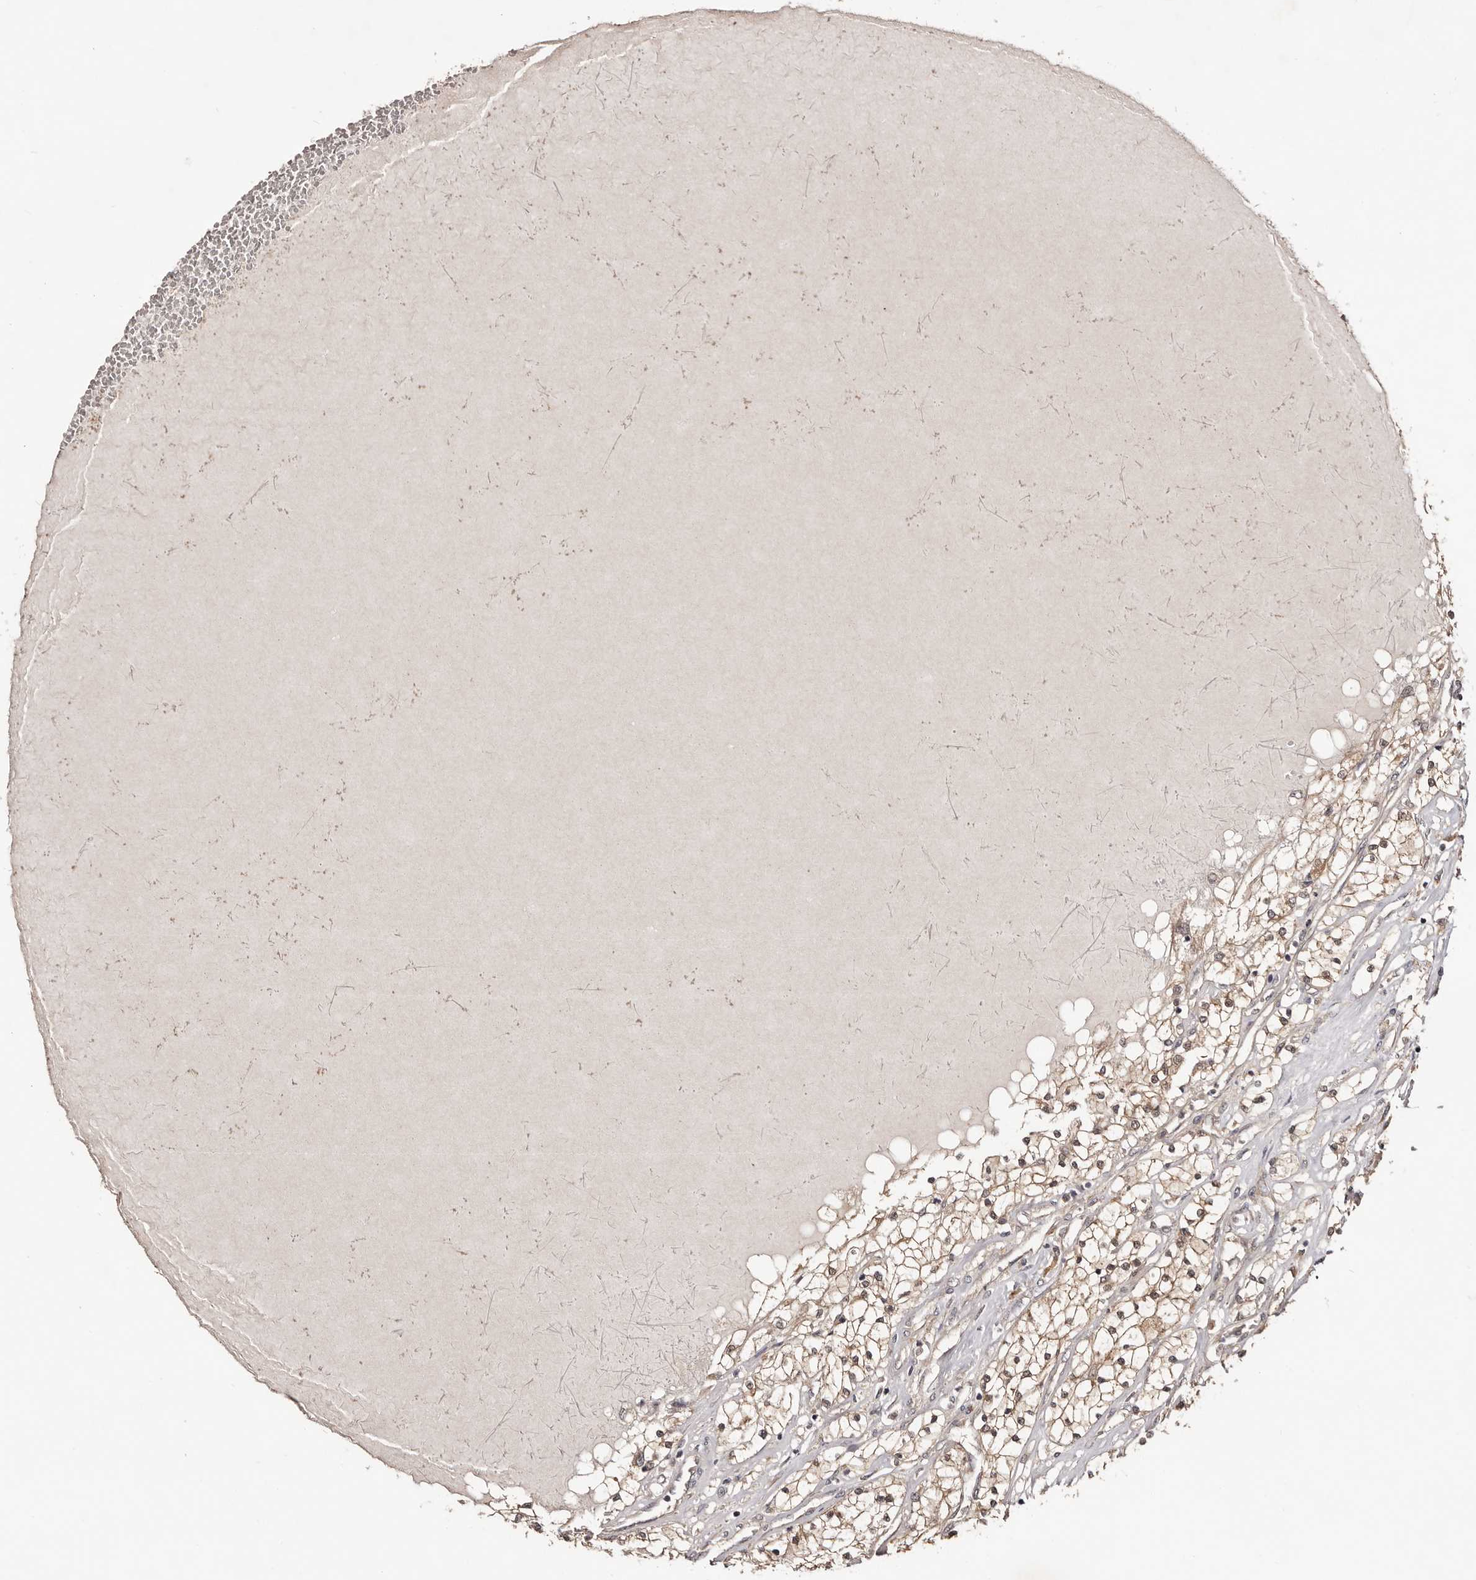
{"staining": {"intensity": "moderate", "quantity": ">75%", "location": "cytoplasmic/membranous"}, "tissue": "renal cancer", "cell_type": "Tumor cells", "image_type": "cancer", "snomed": [{"axis": "morphology", "description": "Normal tissue, NOS"}, {"axis": "morphology", "description": "Adenocarcinoma, NOS"}, {"axis": "topography", "description": "Kidney"}], "caption": "Protein expression by immunohistochemistry (IHC) exhibits moderate cytoplasmic/membranous staining in about >75% of tumor cells in renal adenocarcinoma.", "gene": "MDP1", "patient": {"sex": "male", "age": 68}}